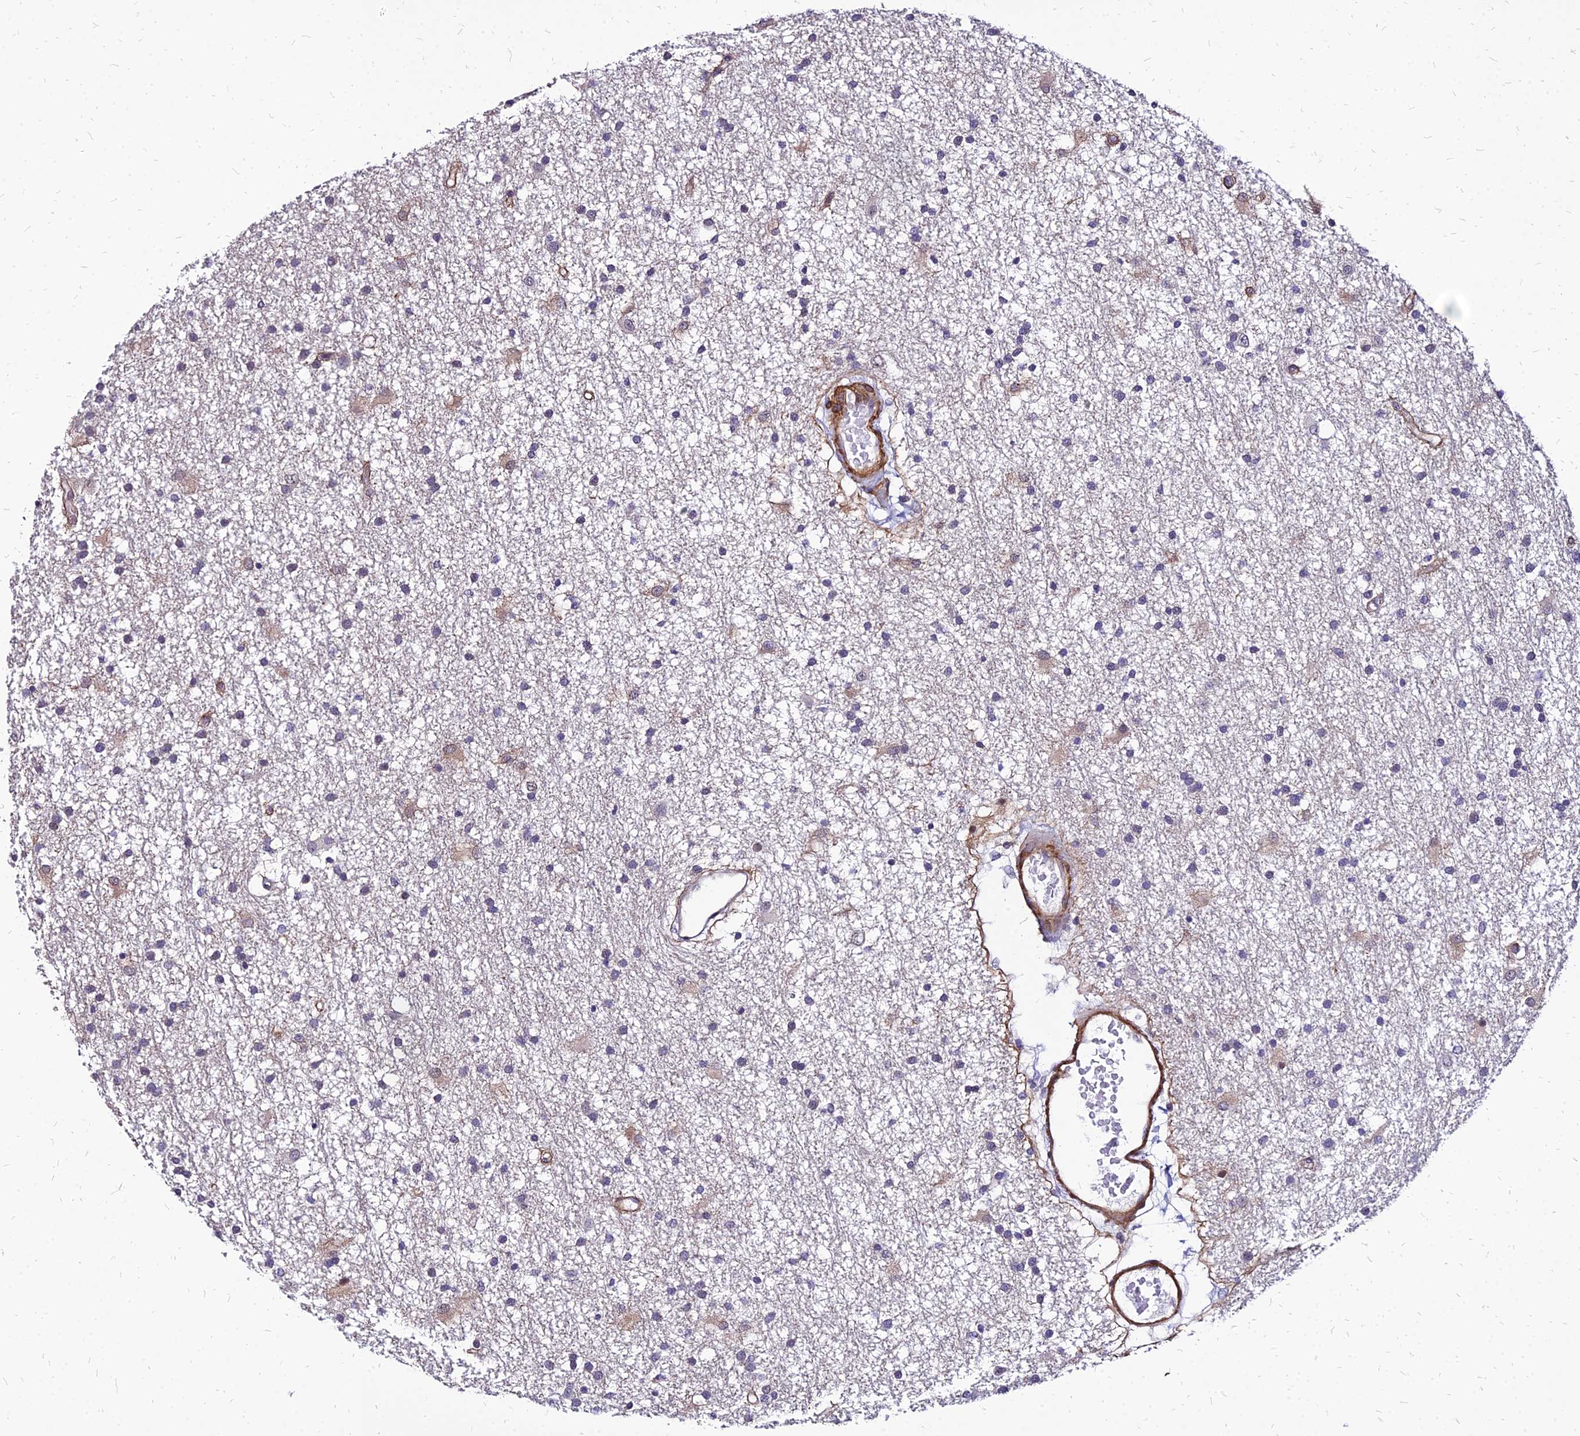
{"staining": {"intensity": "weak", "quantity": "<25%", "location": "cytoplasmic/membranous"}, "tissue": "glioma", "cell_type": "Tumor cells", "image_type": "cancer", "snomed": [{"axis": "morphology", "description": "Glioma, malignant, High grade"}, {"axis": "topography", "description": "Brain"}], "caption": "Micrograph shows no protein positivity in tumor cells of malignant high-grade glioma tissue. Brightfield microscopy of IHC stained with DAB (3,3'-diaminobenzidine) (brown) and hematoxylin (blue), captured at high magnification.", "gene": "YEATS2", "patient": {"sex": "male", "age": 77}}